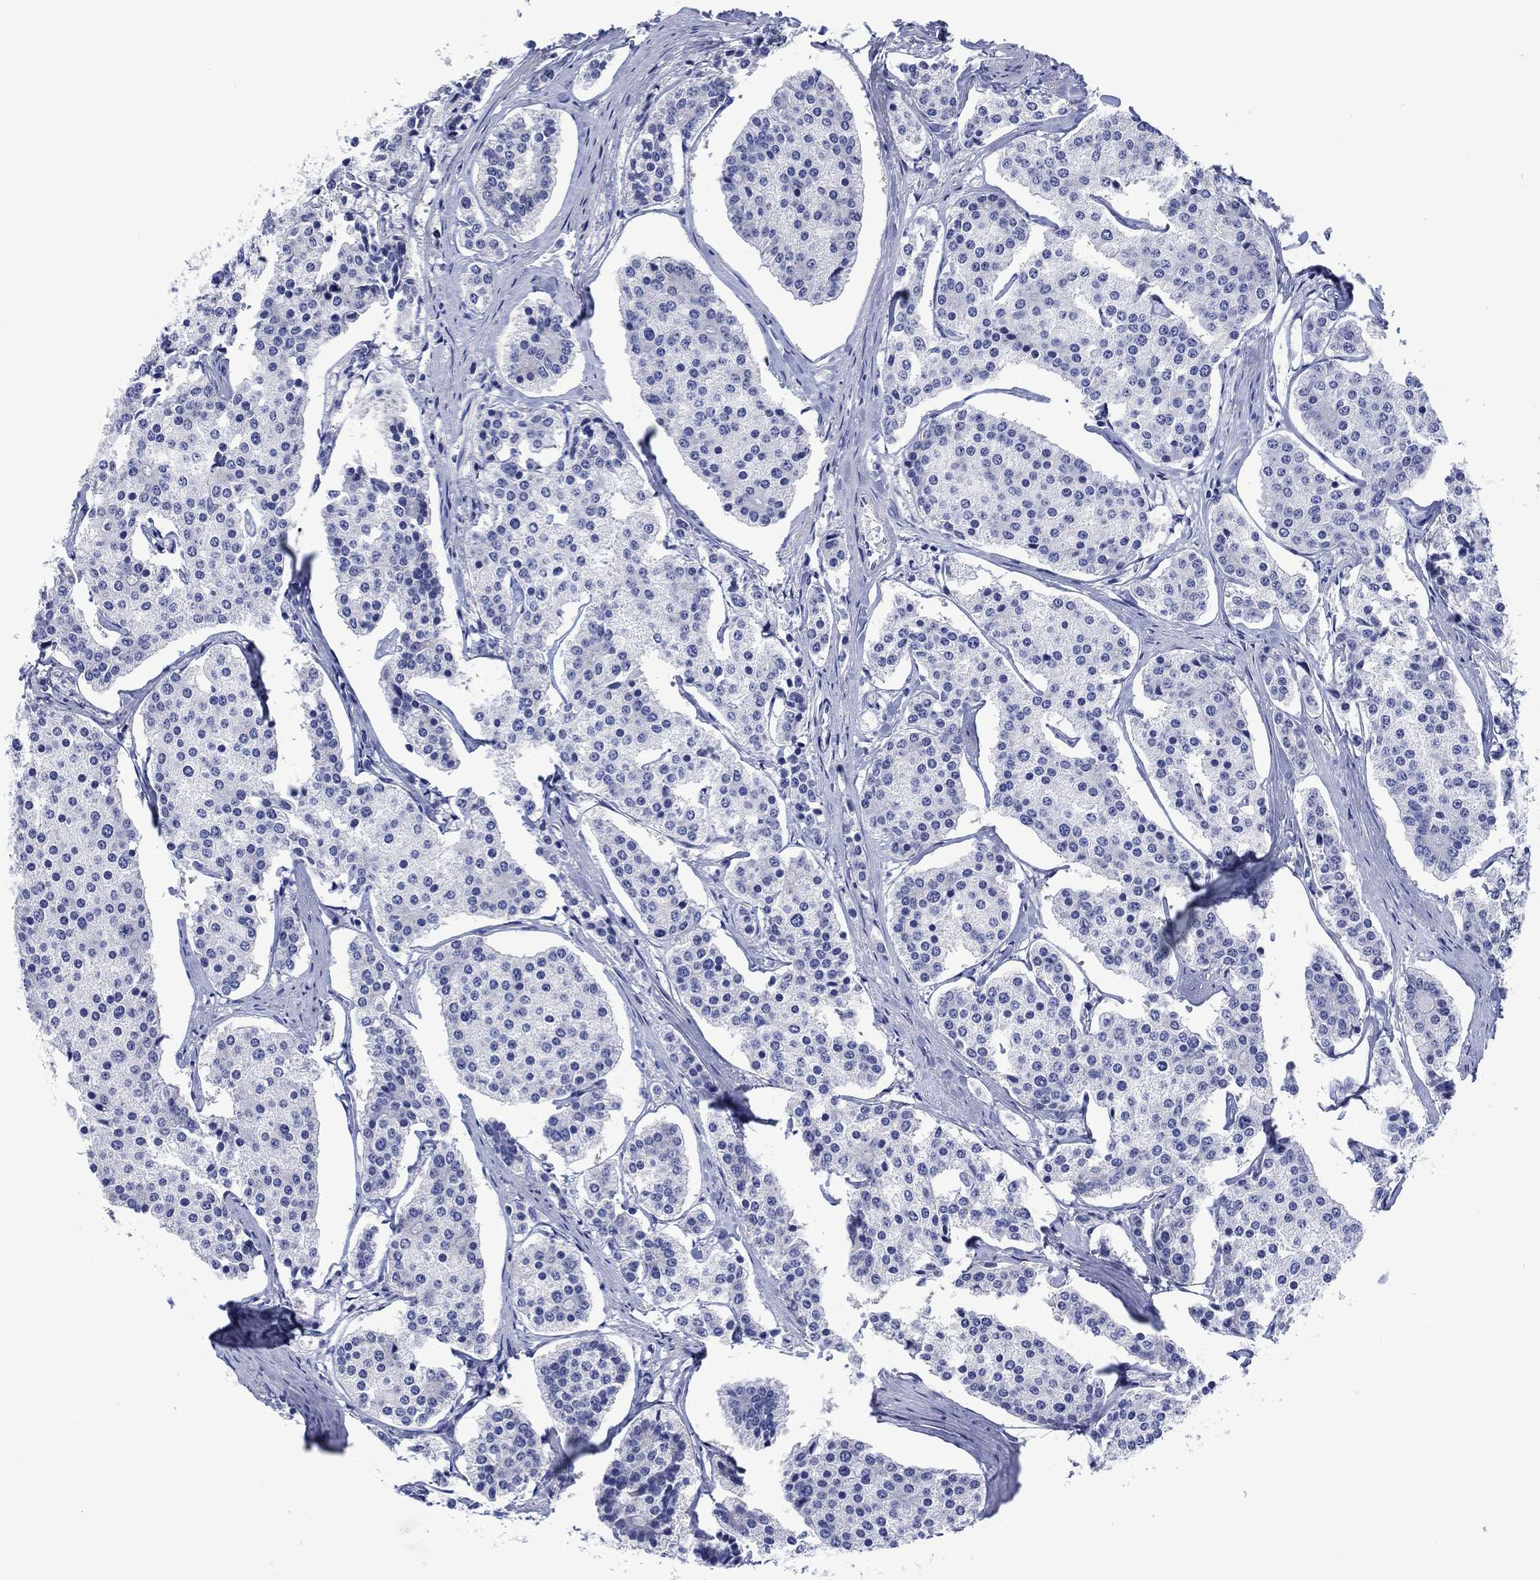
{"staining": {"intensity": "negative", "quantity": "none", "location": "none"}, "tissue": "carcinoid", "cell_type": "Tumor cells", "image_type": "cancer", "snomed": [{"axis": "morphology", "description": "Carcinoid, malignant, NOS"}, {"axis": "topography", "description": "Small intestine"}], "caption": "Carcinoid (malignant) stained for a protein using immunohistochemistry (IHC) shows no expression tumor cells.", "gene": "TOMM20L", "patient": {"sex": "female", "age": 65}}